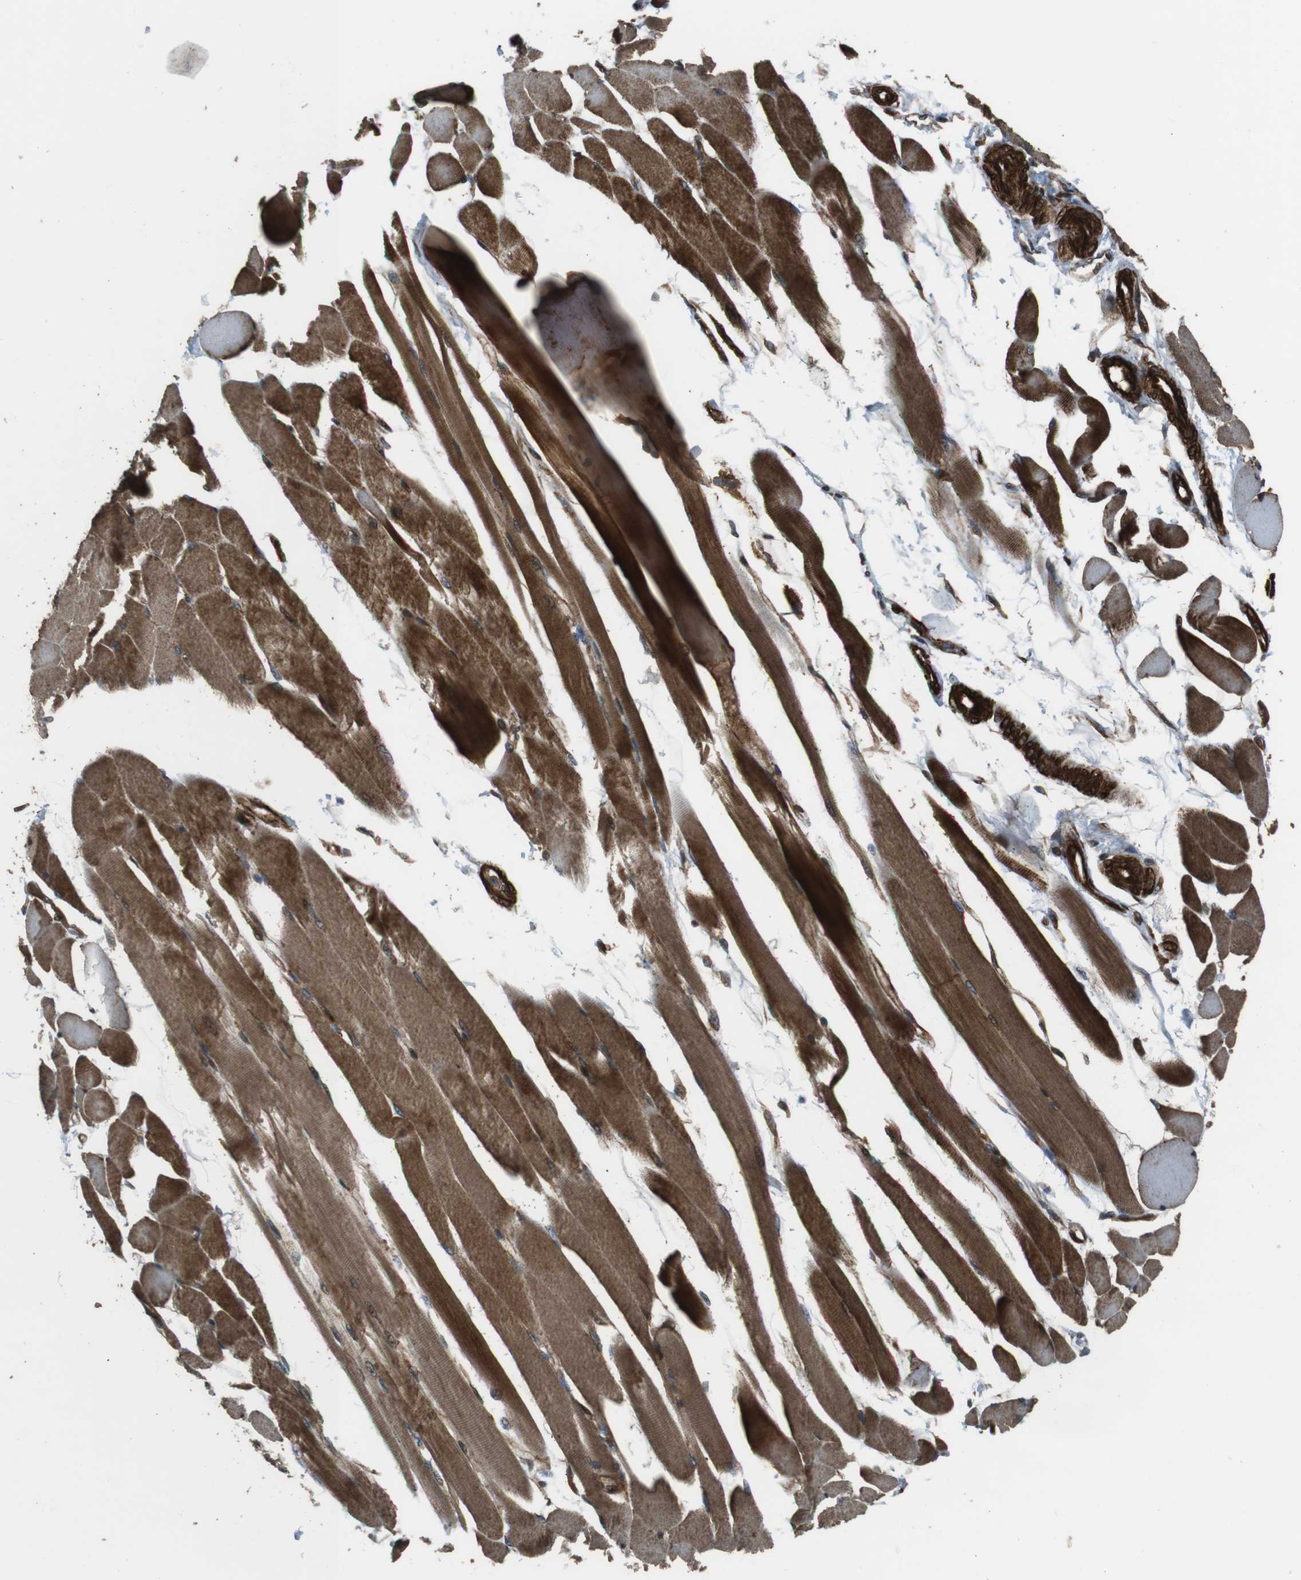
{"staining": {"intensity": "moderate", "quantity": ">75%", "location": "cytoplasmic/membranous"}, "tissue": "skeletal muscle", "cell_type": "Myocytes", "image_type": "normal", "snomed": [{"axis": "morphology", "description": "Normal tissue, NOS"}, {"axis": "topography", "description": "Skeletal muscle"}, {"axis": "topography", "description": "Peripheral nerve tissue"}], "caption": "Myocytes reveal medium levels of moderate cytoplasmic/membranous staining in approximately >75% of cells in normal human skeletal muscle.", "gene": "MSRB3", "patient": {"sex": "female", "age": 84}}